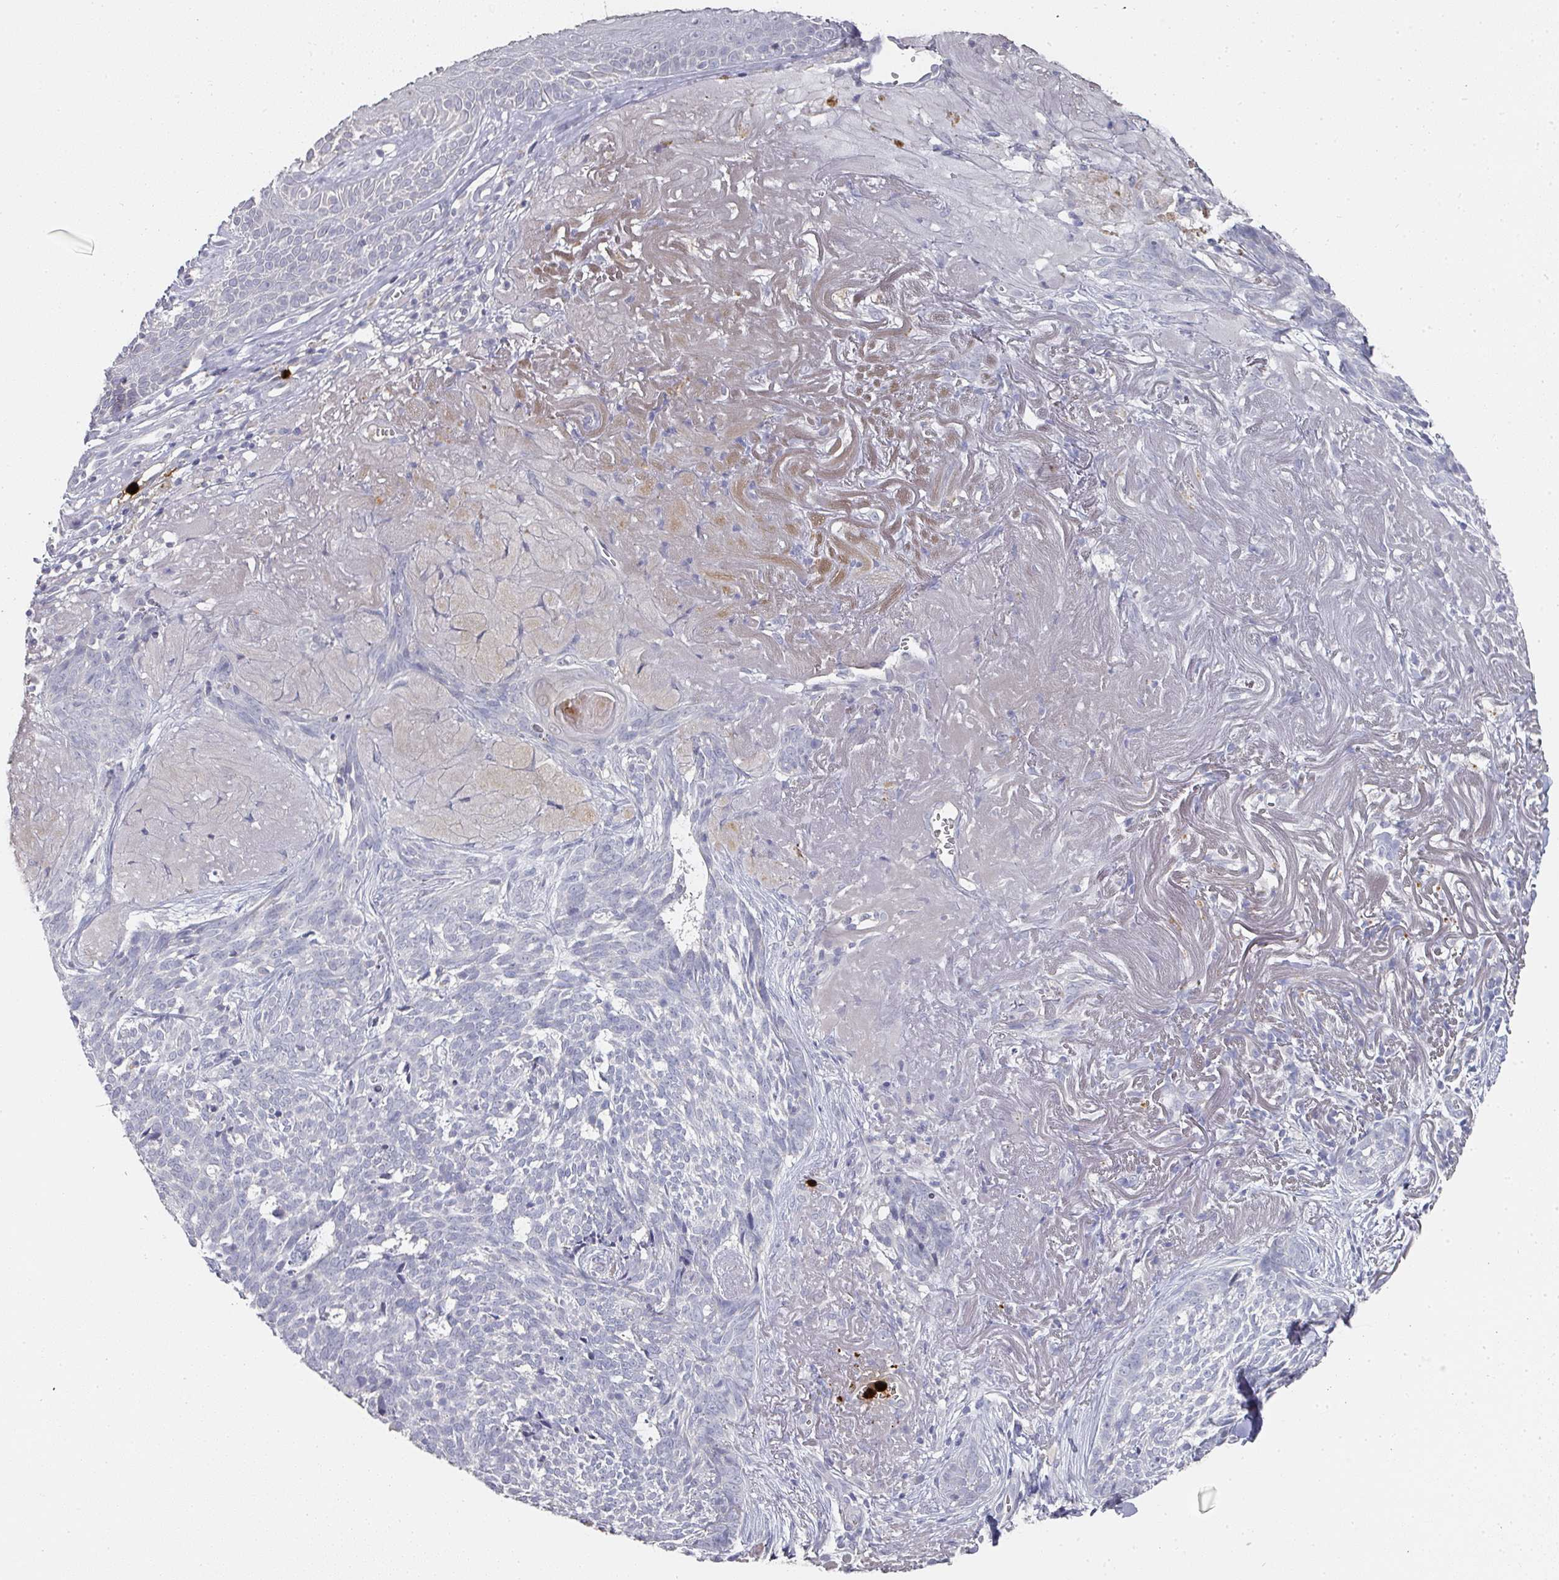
{"staining": {"intensity": "negative", "quantity": "none", "location": "none"}, "tissue": "skin cancer", "cell_type": "Tumor cells", "image_type": "cancer", "snomed": [{"axis": "morphology", "description": "Basal cell carcinoma"}, {"axis": "topography", "description": "Skin"}, {"axis": "topography", "description": "Skin of face"}], "caption": "A high-resolution image shows immunohistochemistry staining of skin cancer, which displays no significant staining in tumor cells.", "gene": "CAMP", "patient": {"sex": "female", "age": 95}}